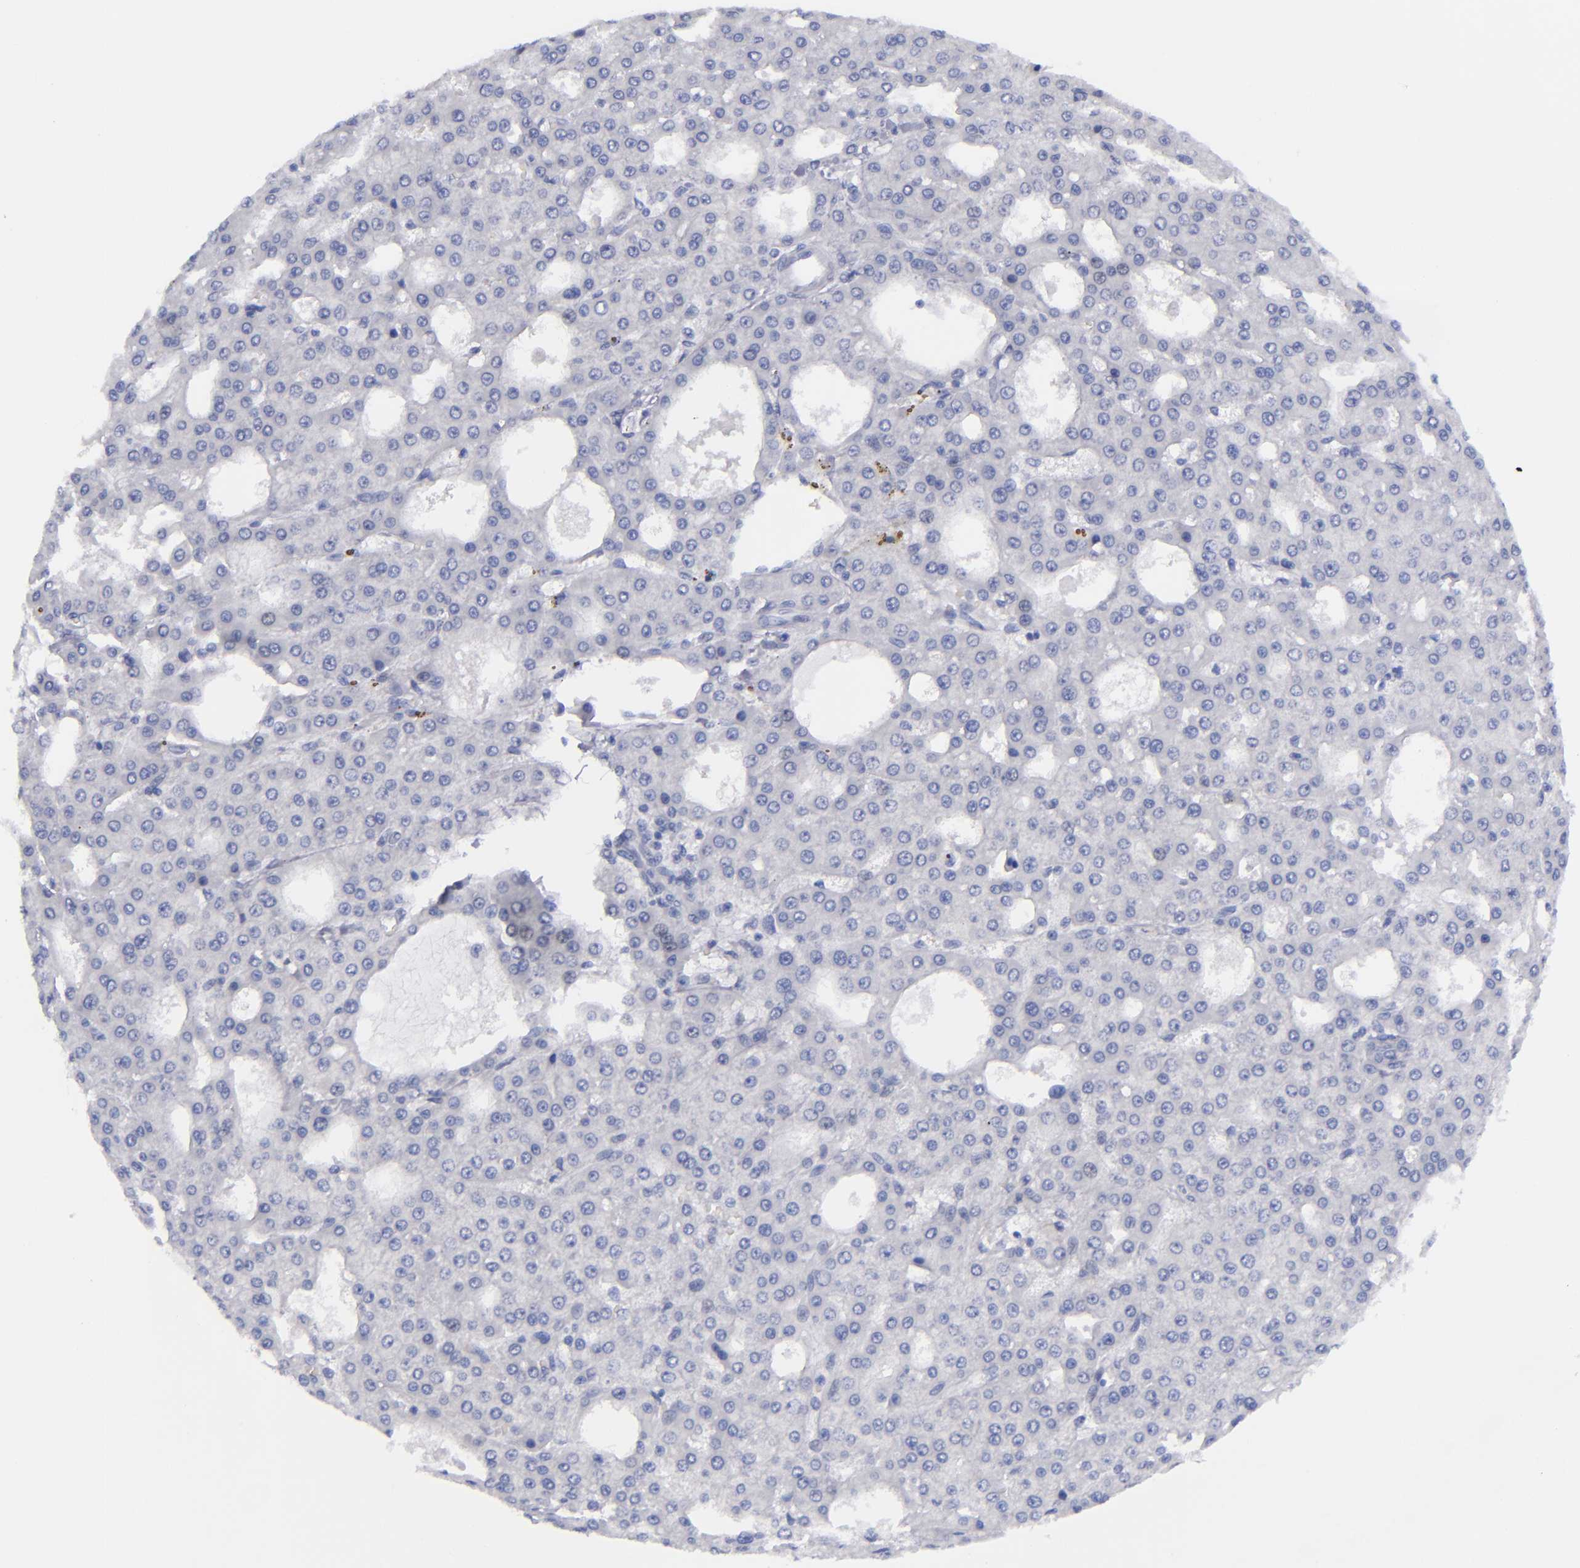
{"staining": {"intensity": "negative", "quantity": "none", "location": "none"}, "tissue": "liver cancer", "cell_type": "Tumor cells", "image_type": "cancer", "snomed": [{"axis": "morphology", "description": "Carcinoma, Hepatocellular, NOS"}, {"axis": "topography", "description": "Liver"}], "caption": "Immunohistochemical staining of liver cancer (hepatocellular carcinoma) reveals no significant staining in tumor cells.", "gene": "MCM7", "patient": {"sex": "male", "age": 47}}